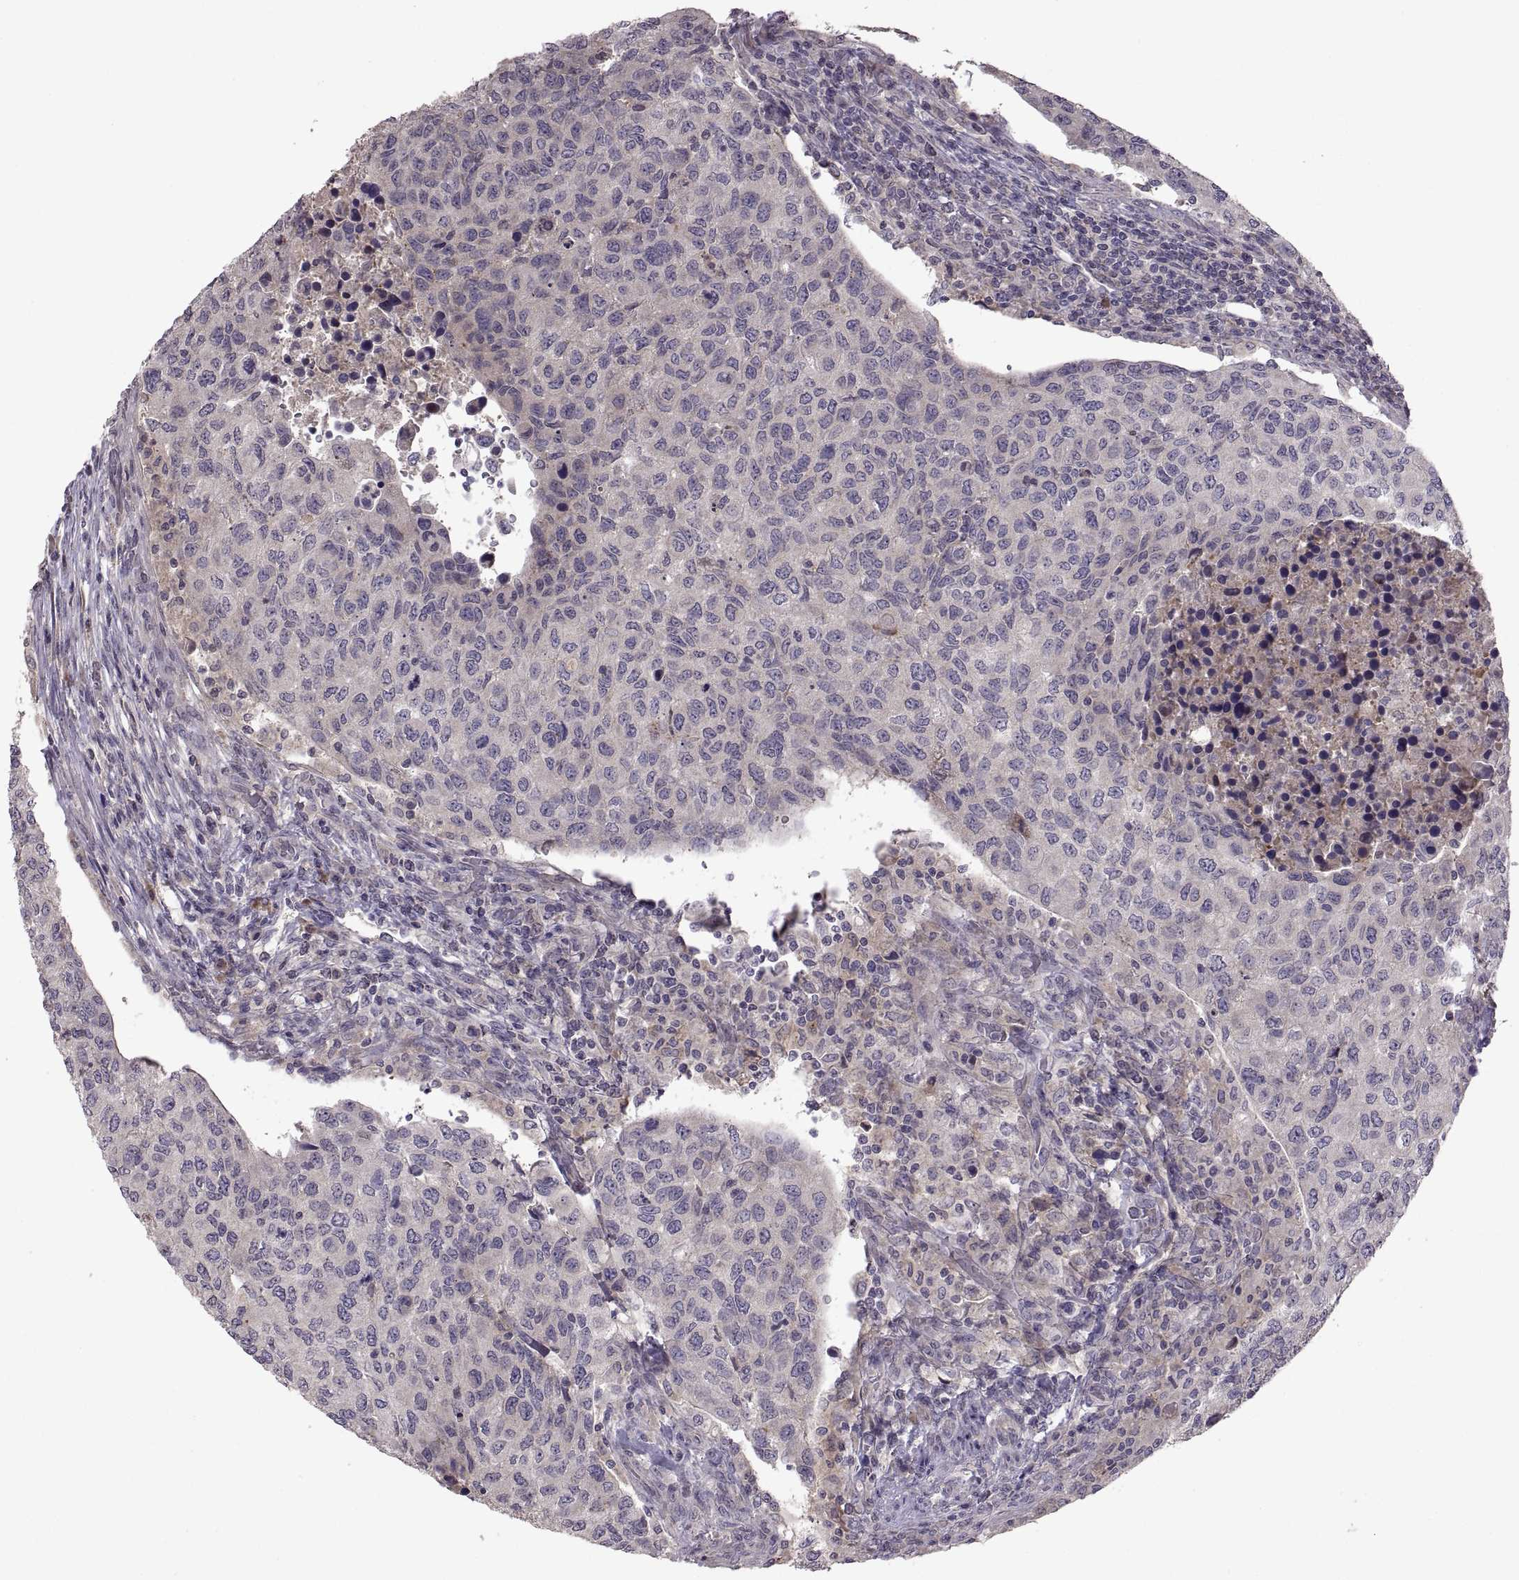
{"staining": {"intensity": "negative", "quantity": "none", "location": "none"}, "tissue": "urothelial cancer", "cell_type": "Tumor cells", "image_type": "cancer", "snomed": [{"axis": "morphology", "description": "Urothelial carcinoma, High grade"}, {"axis": "topography", "description": "Urinary bladder"}], "caption": "Immunohistochemistry photomicrograph of high-grade urothelial carcinoma stained for a protein (brown), which shows no expression in tumor cells.", "gene": "NMNAT2", "patient": {"sex": "female", "age": 78}}